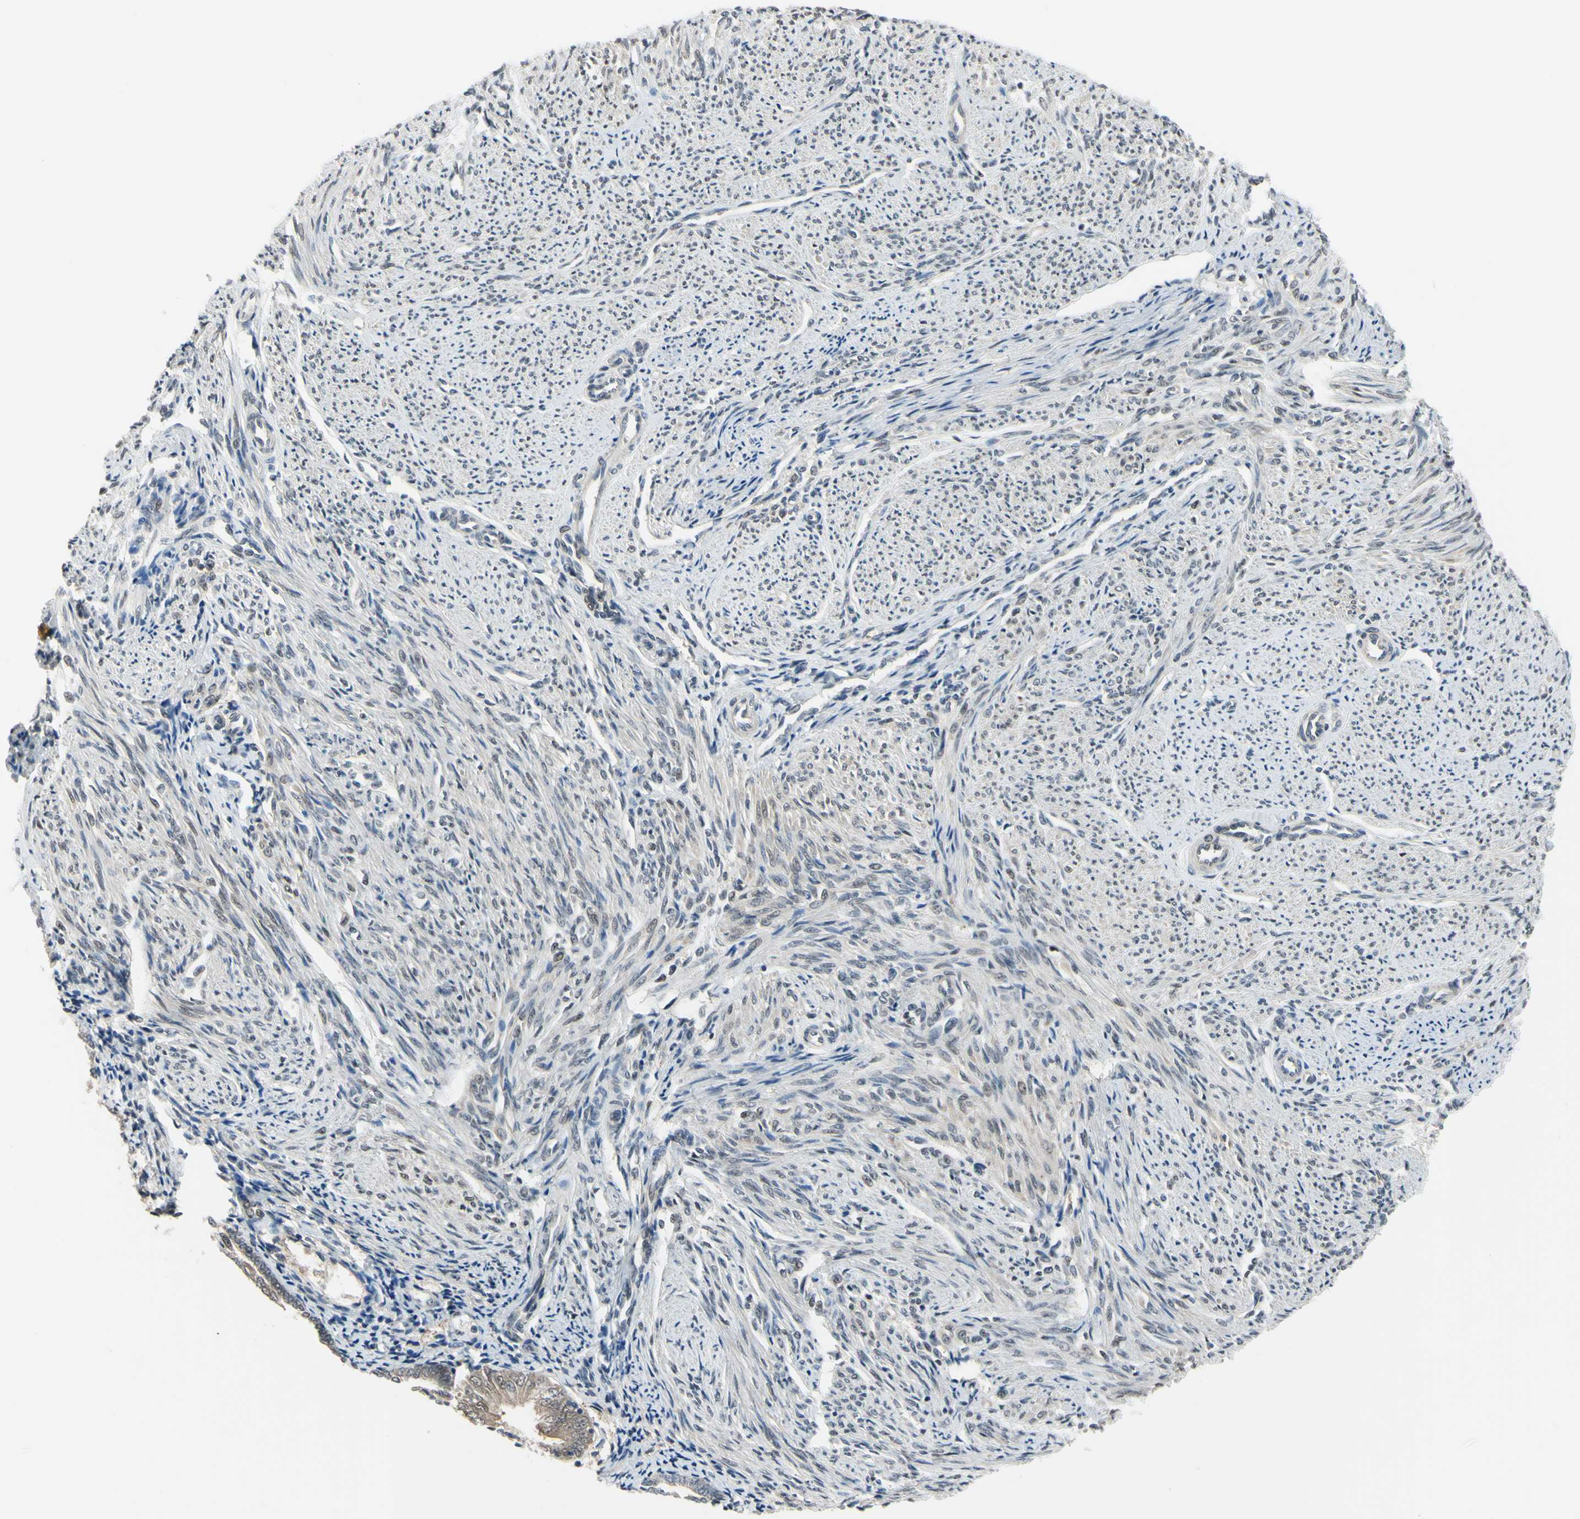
{"staining": {"intensity": "negative", "quantity": "none", "location": "none"}, "tissue": "smooth muscle", "cell_type": "Smooth muscle cells", "image_type": "normal", "snomed": [{"axis": "morphology", "description": "Normal tissue, NOS"}, {"axis": "topography", "description": "Smooth muscle"}], "caption": "A micrograph of smooth muscle stained for a protein shows no brown staining in smooth muscle cells. The staining is performed using DAB brown chromogen with nuclei counter-stained in using hematoxylin.", "gene": "HSPA4", "patient": {"sex": "female", "age": 65}}